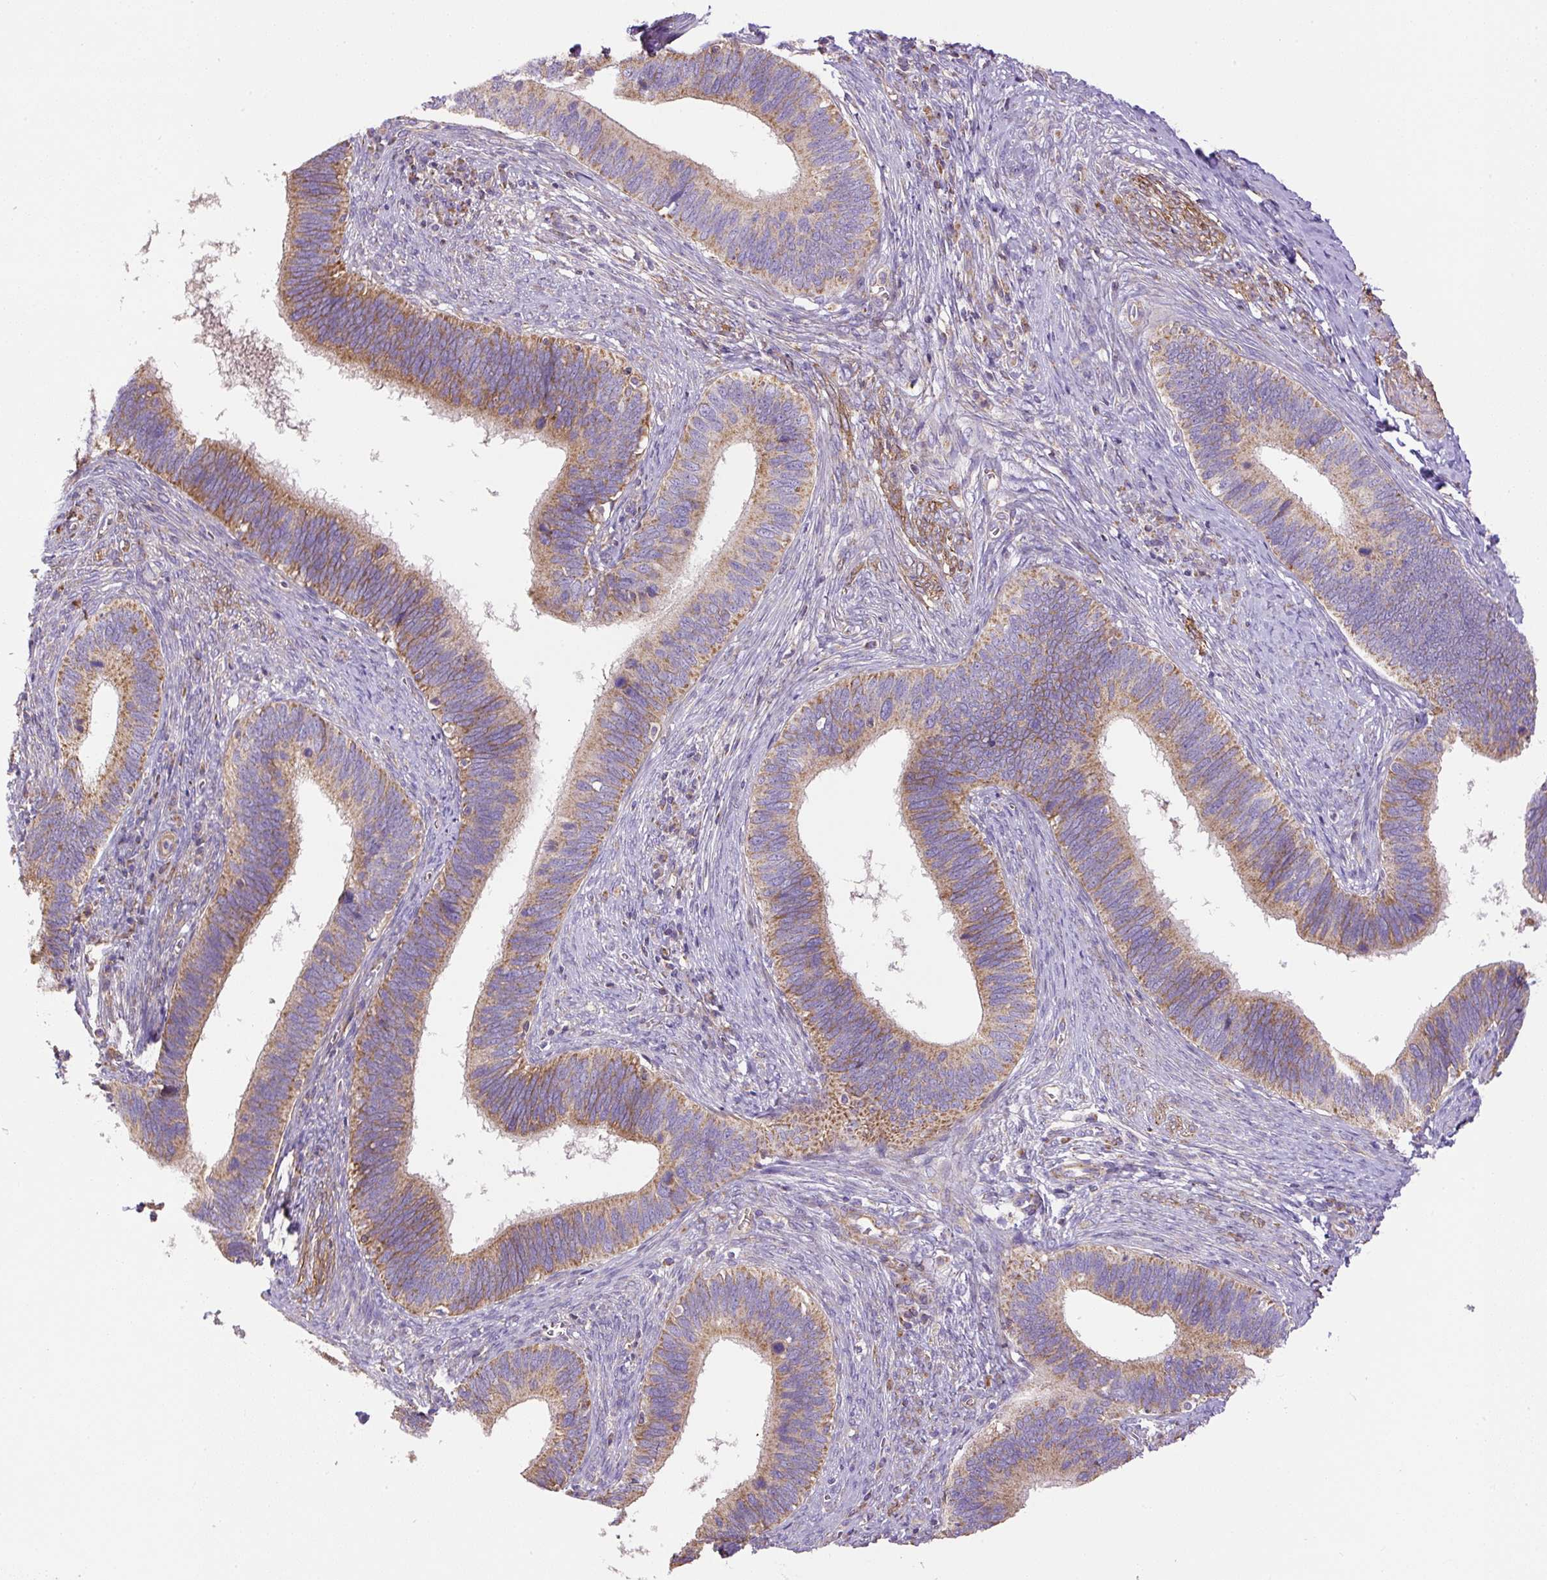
{"staining": {"intensity": "moderate", "quantity": ">75%", "location": "cytoplasmic/membranous"}, "tissue": "cervical cancer", "cell_type": "Tumor cells", "image_type": "cancer", "snomed": [{"axis": "morphology", "description": "Adenocarcinoma, NOS"}, {"axis": "topography", "description": "Cervix"}], "caption": "Tumor cells exhibit medium levels of moderate cytoplasmic/membranous staining in about >75% of cells in human cervical cancer (adenocarcinoma).", "gene": "NDUFAF2", "patient": {"sex": "female", "age": 42}}